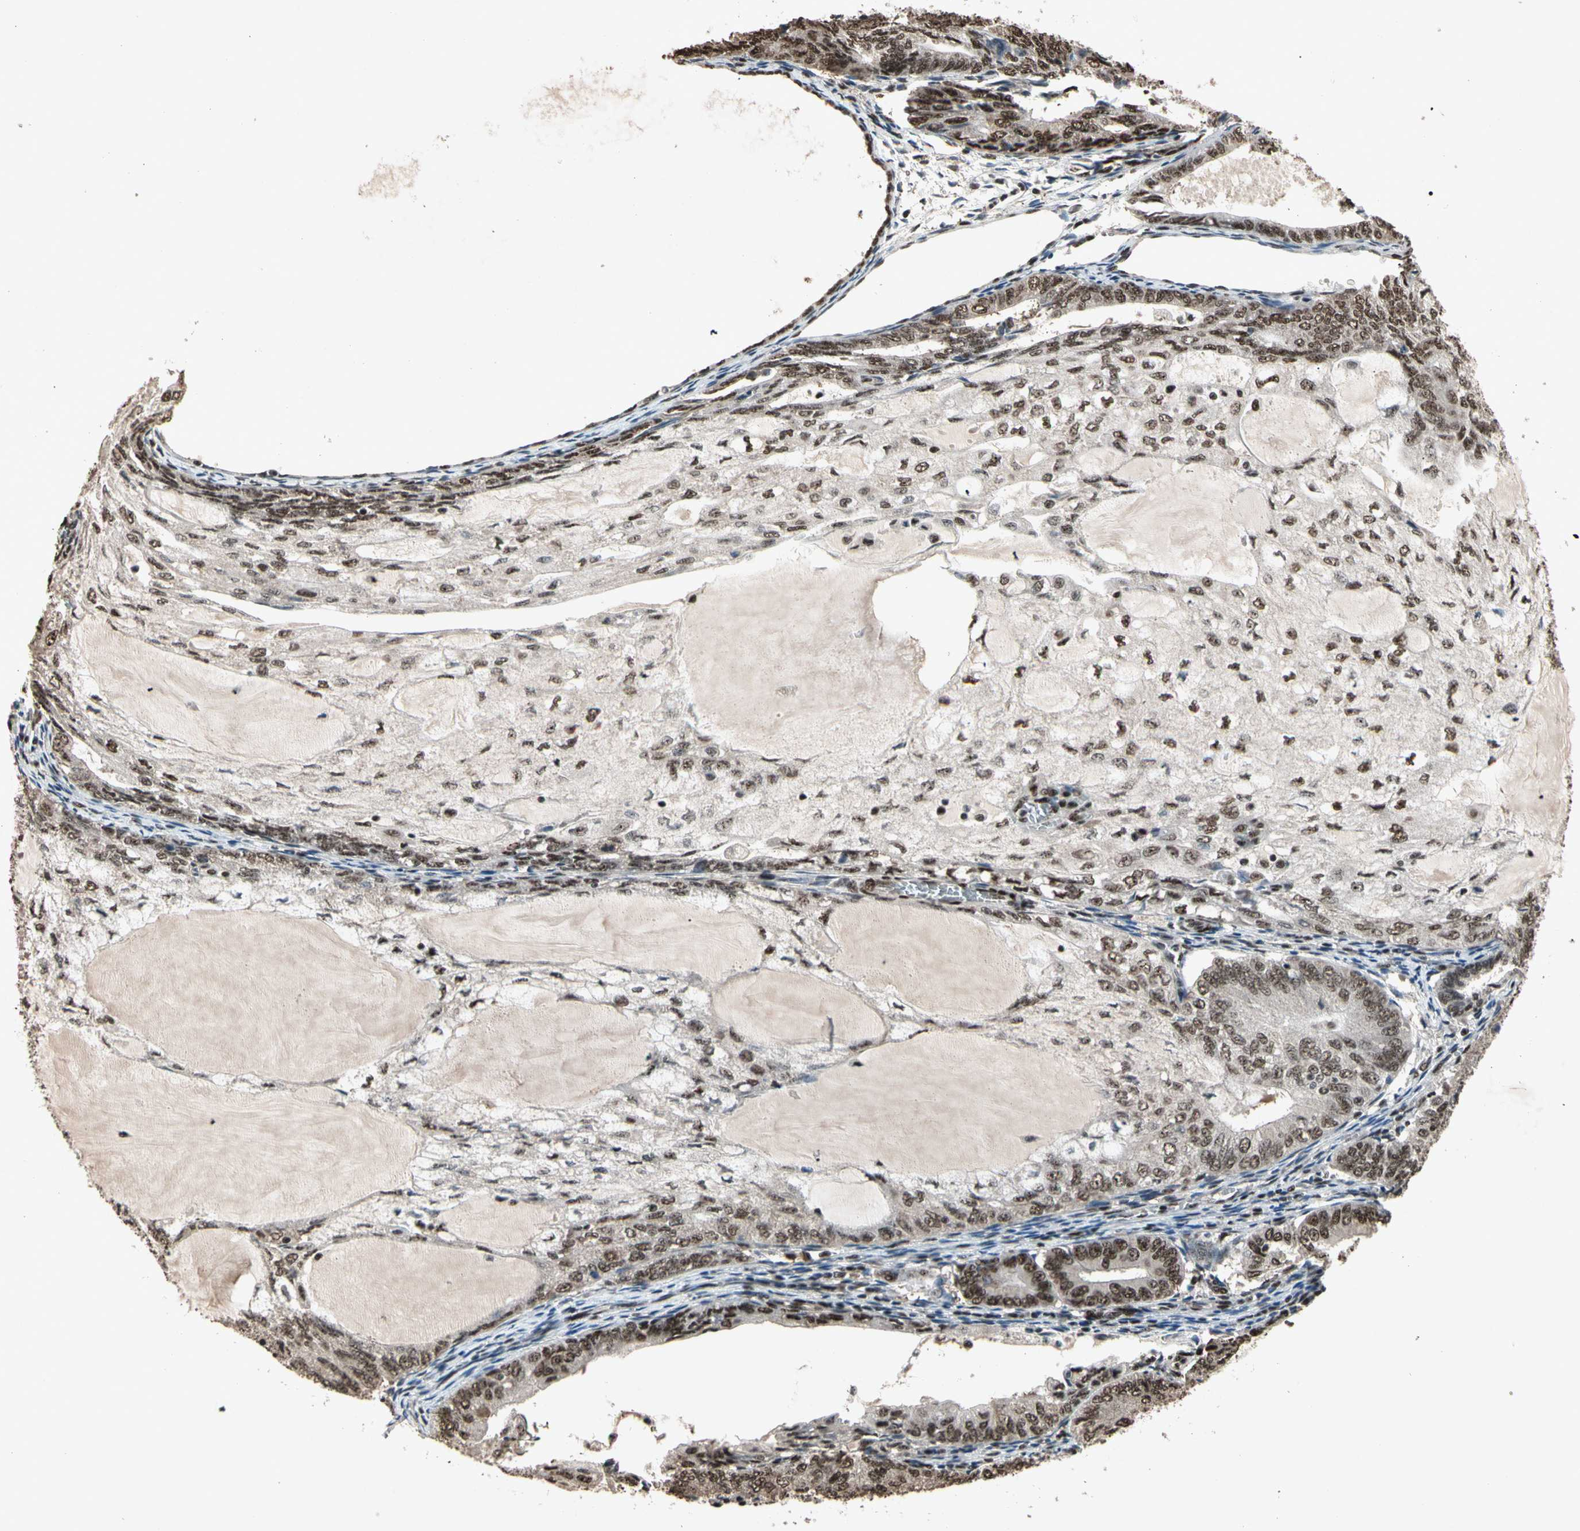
{"staining": {"intensity": "strong", "quantity": "25%-75%", "location": "nuclear"}, "tissue": "endometrial cancer", "cell_type": "Tumor cells", "image_type": "cancer", "snomed": [{"axis": "morphology", "description": "Adenocarcinoma, NOS"}, {"axis": "topography", "description": "Endometrium"}], "caption": "This photomicrograph shows immunohistochemistry staining of endometrial adenocarcinoma, with high strong nuclear positivity in about 25%-75% of tumor cells.", "gene": "TBX2", "patient": {"sex": "female", "age": 81}}